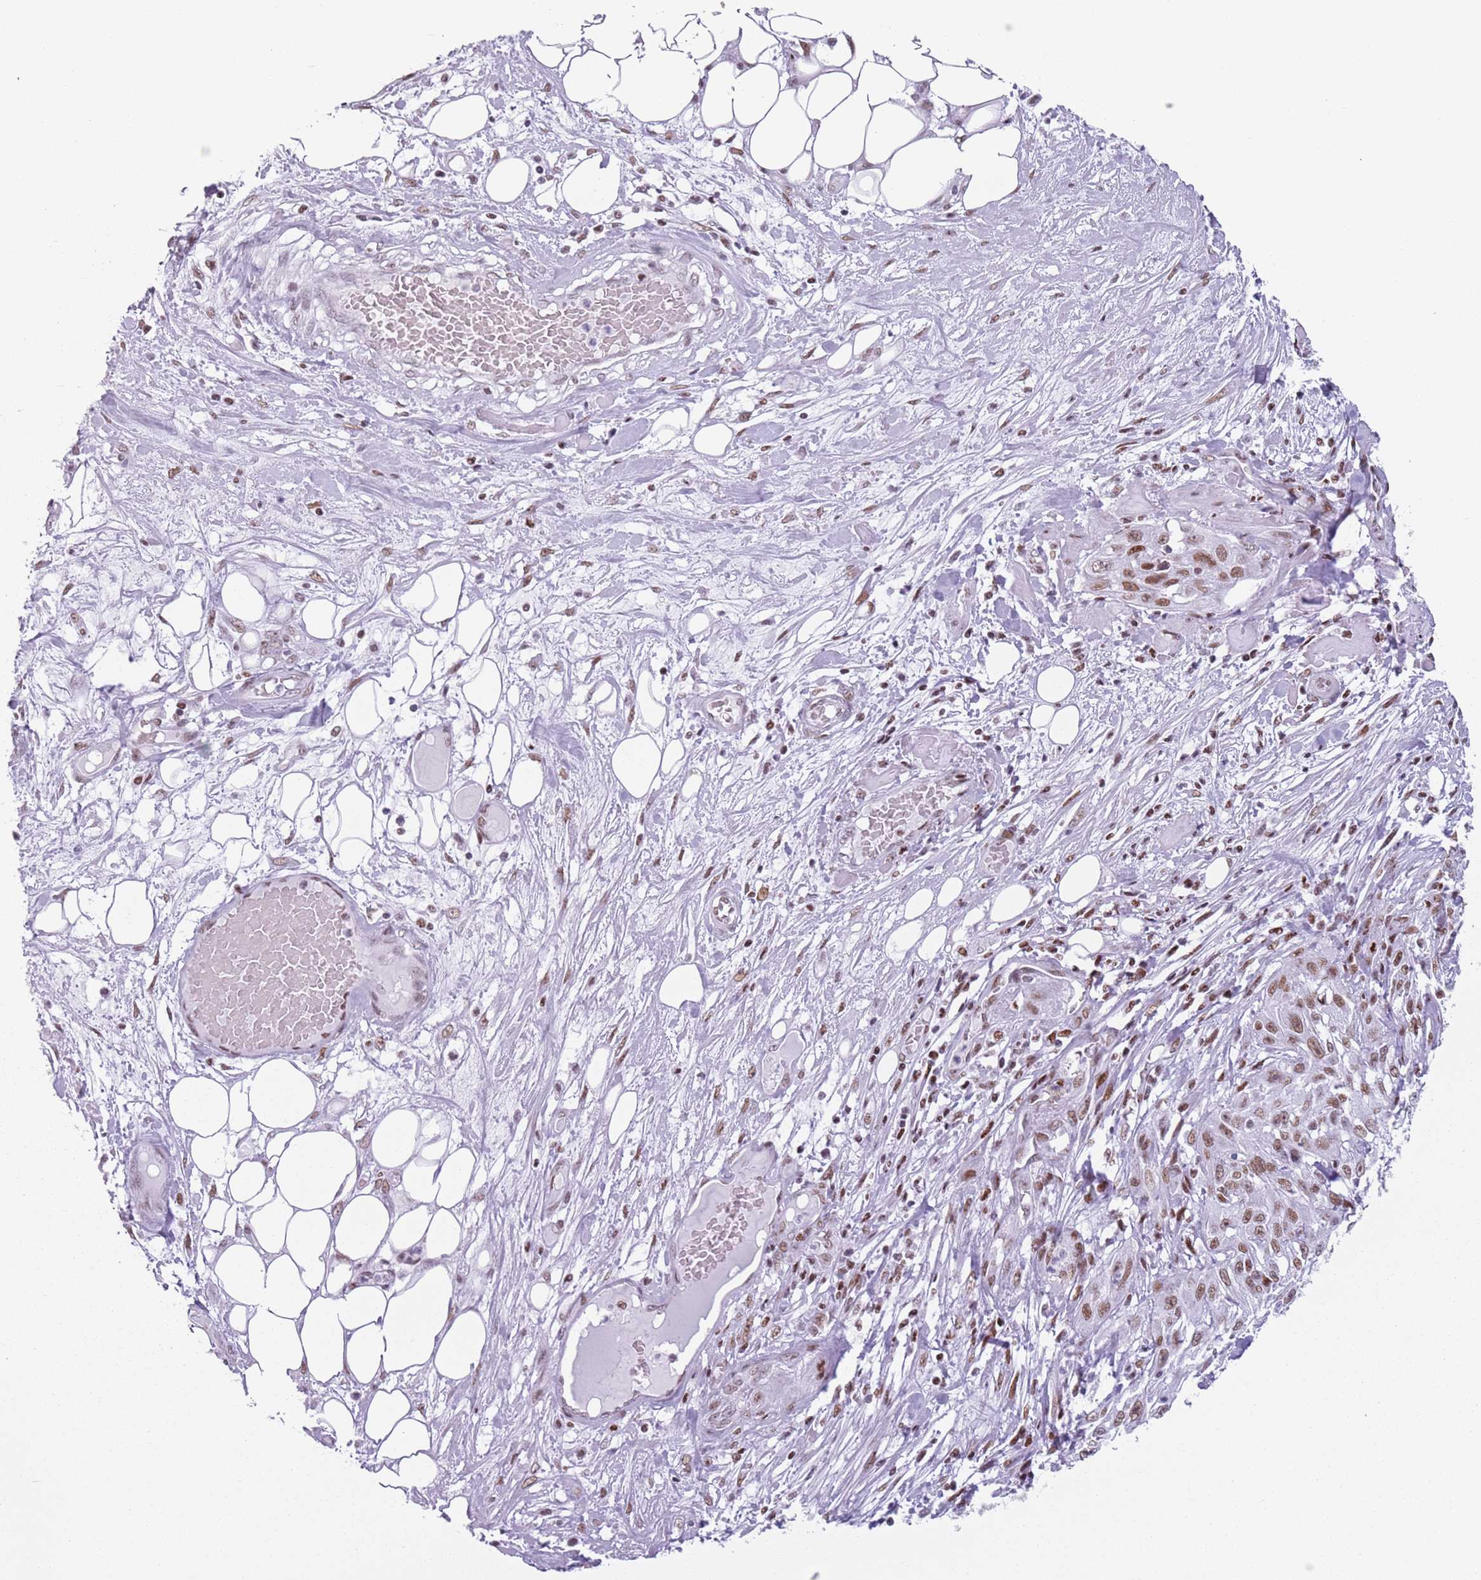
{"staining": {"intensity": "moderate", "quantity": ">75%", "location": "nuclear"}, "tissue": "skin cancer", "cell_type": "Tumor cells", "image_type": "cancer", "snomed": [{"axis": "morphology", "description": "Squamous cell carcinoma, NOS"}, {"axis": "morphology", "description": "Squamous cell carcinoma, metastatic, NOS"}, {"axis": "topography", "description": "Skin"}, {"axis": "topography", "description": "Lymph node"}], "caption": "An image showing moderate nuclear expression in about >75% of tumor cells in skin cancer (metastatic squamous cell carcinoma), as visualized by brown immunohistochemical staining.", "gene": "FAM104B", "patient": {"sex": "male", "age": 75}}